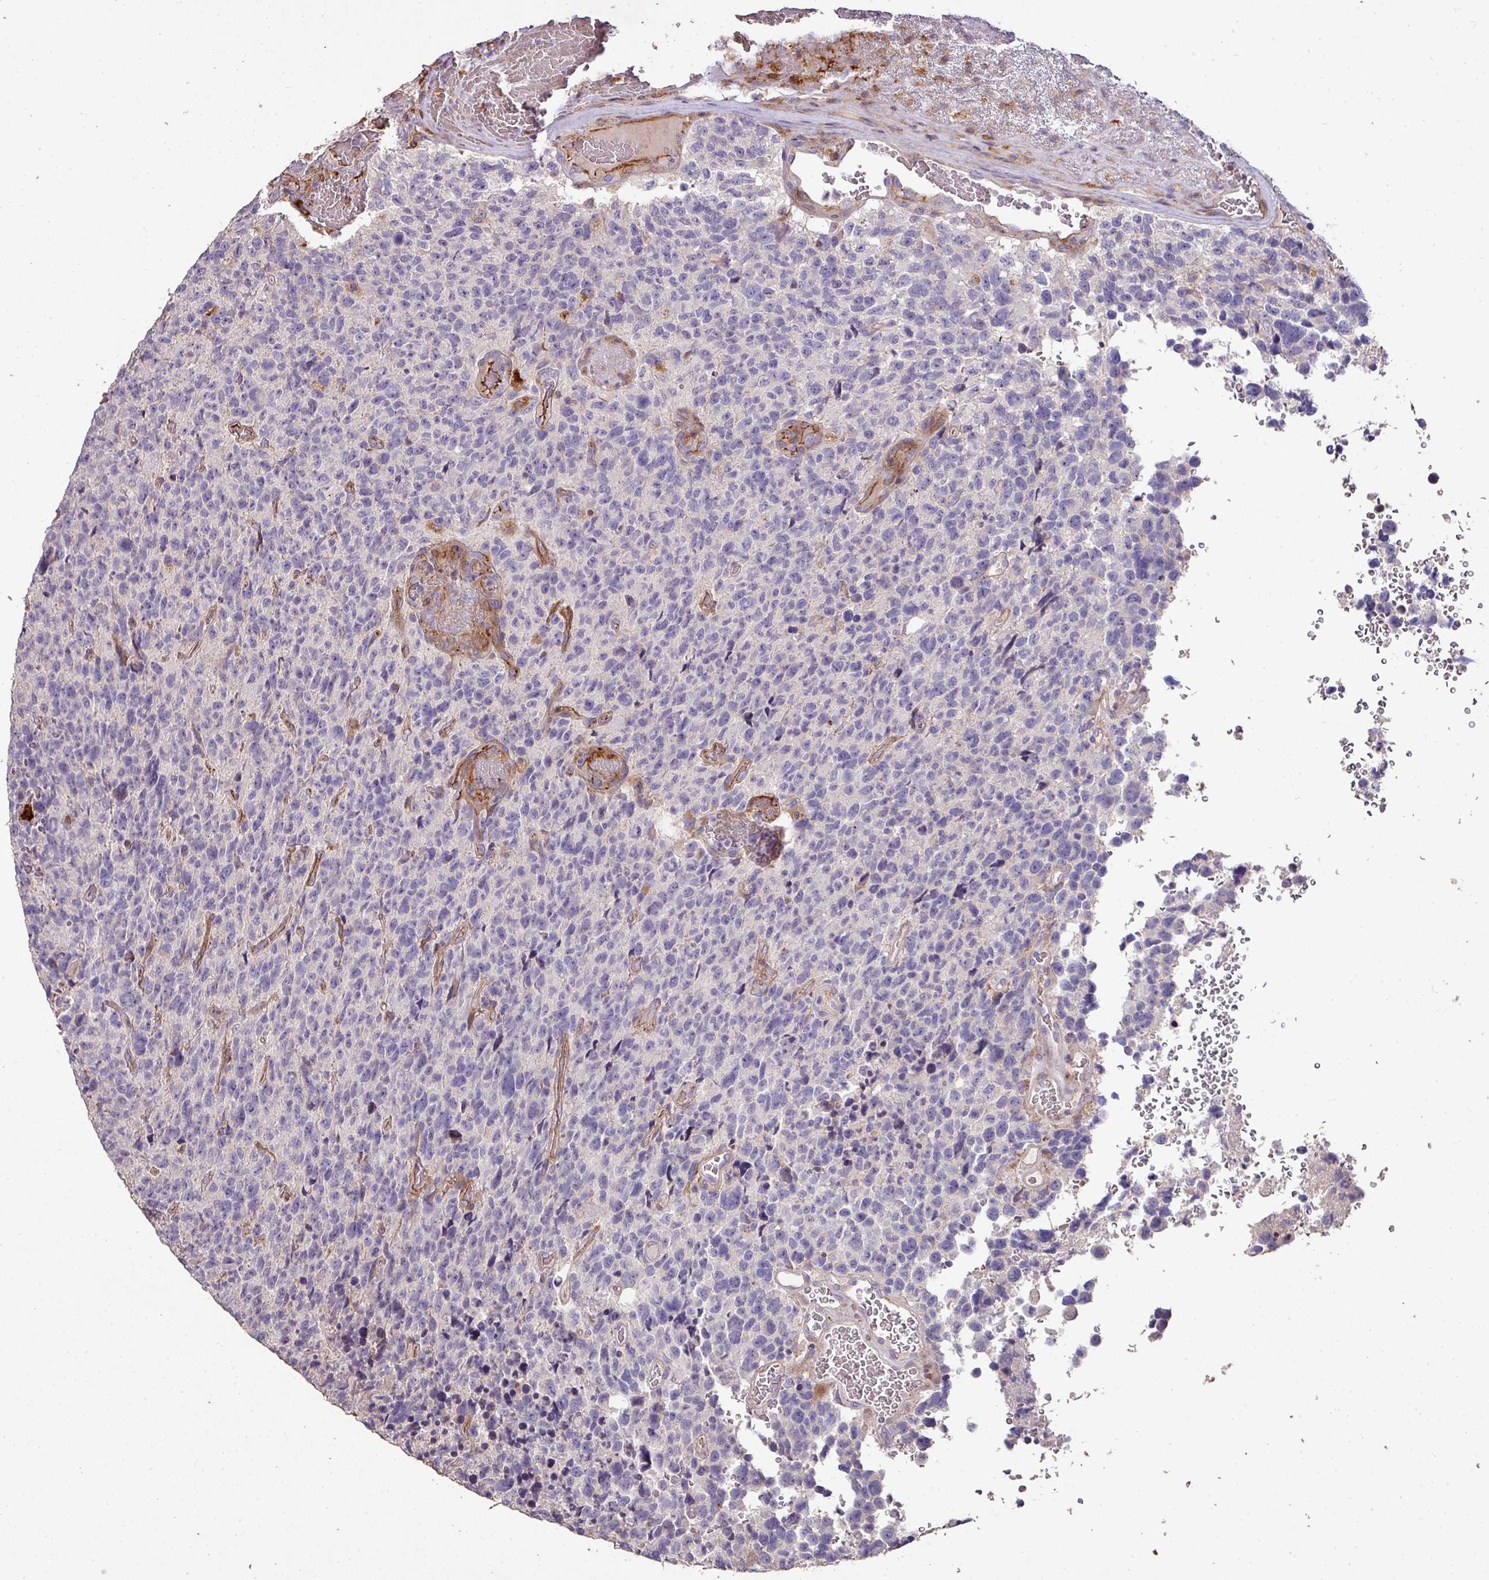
{"staining": {"intensity": "negative", "quantity": "none", "location": "none"}, "tissue": "glioma", "cell_type": "Tumor cells", "image_type": "cancer", "snomed": [{"axis": "morphology", "description": "Glioma, malignant, High grade"}, {"axis": "topography", "description": "Brain"}], "caption": "High power microscopy micrograph of an IHC image of malignant glioma (high-grade), revealing no significant staining in tumor cells.", "gene": "RPL23A", "patient": {"sex": "male", "age": 69}}